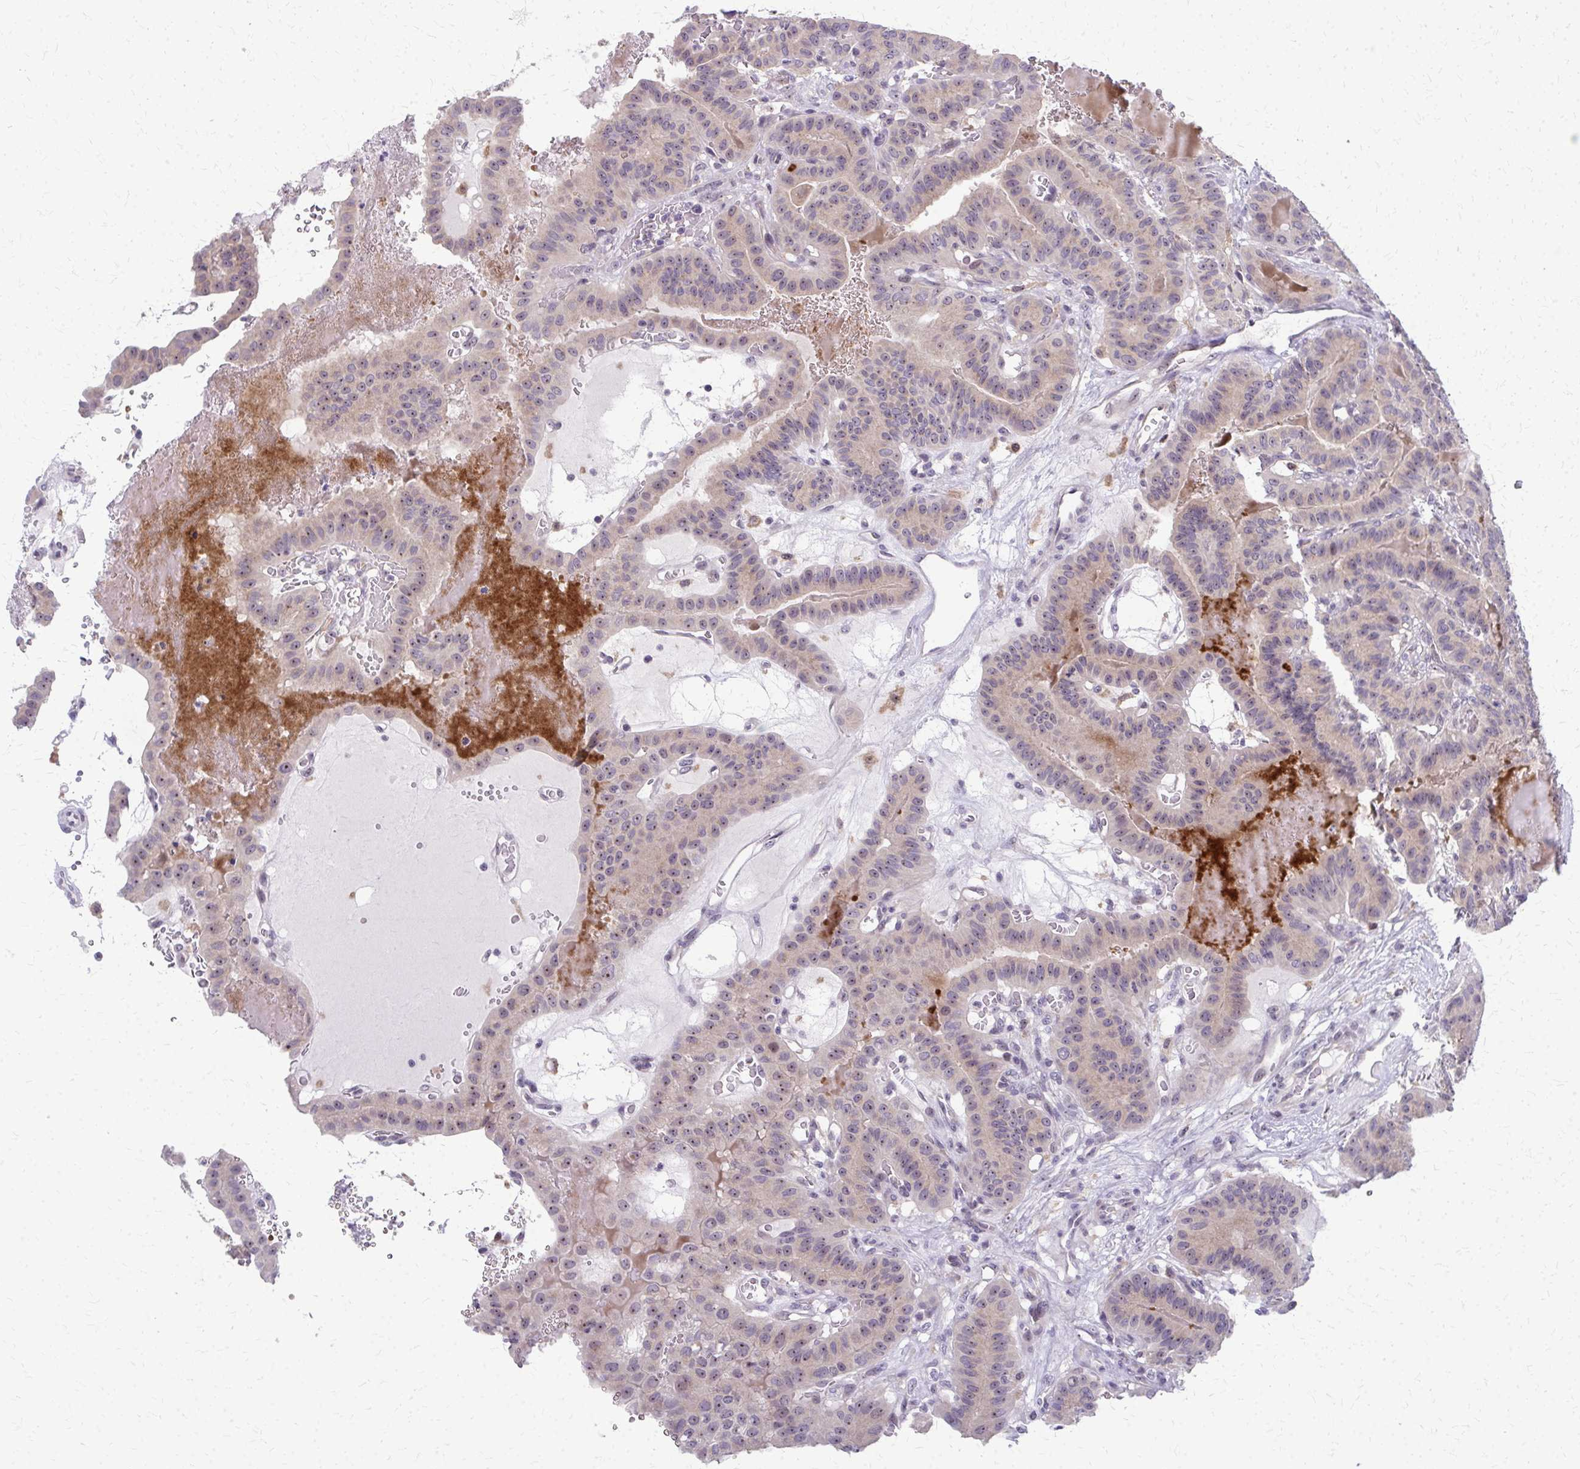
{"staining": {"intensity": "weak", "quantity": "<25%", "location": "cytoplasmic/membranous,nuclear"}, "tissue": "thyroid cancer", "cell_type": "Tumor cells", "image_type": "cancer", "snomed": [{"axis": "morphology", "description": "Papillary adenocarcinoma, NOS"}, {"axis": "topography", "description": "Thyroid gland"}], "caption": "Immunohistochemical staining of human thyroid cancer (papillary adenocarcinoma) displays no significant positivity in tumor cells.", "gene": "NUDT16", "patient": {"sex": "male", "age": 87}}